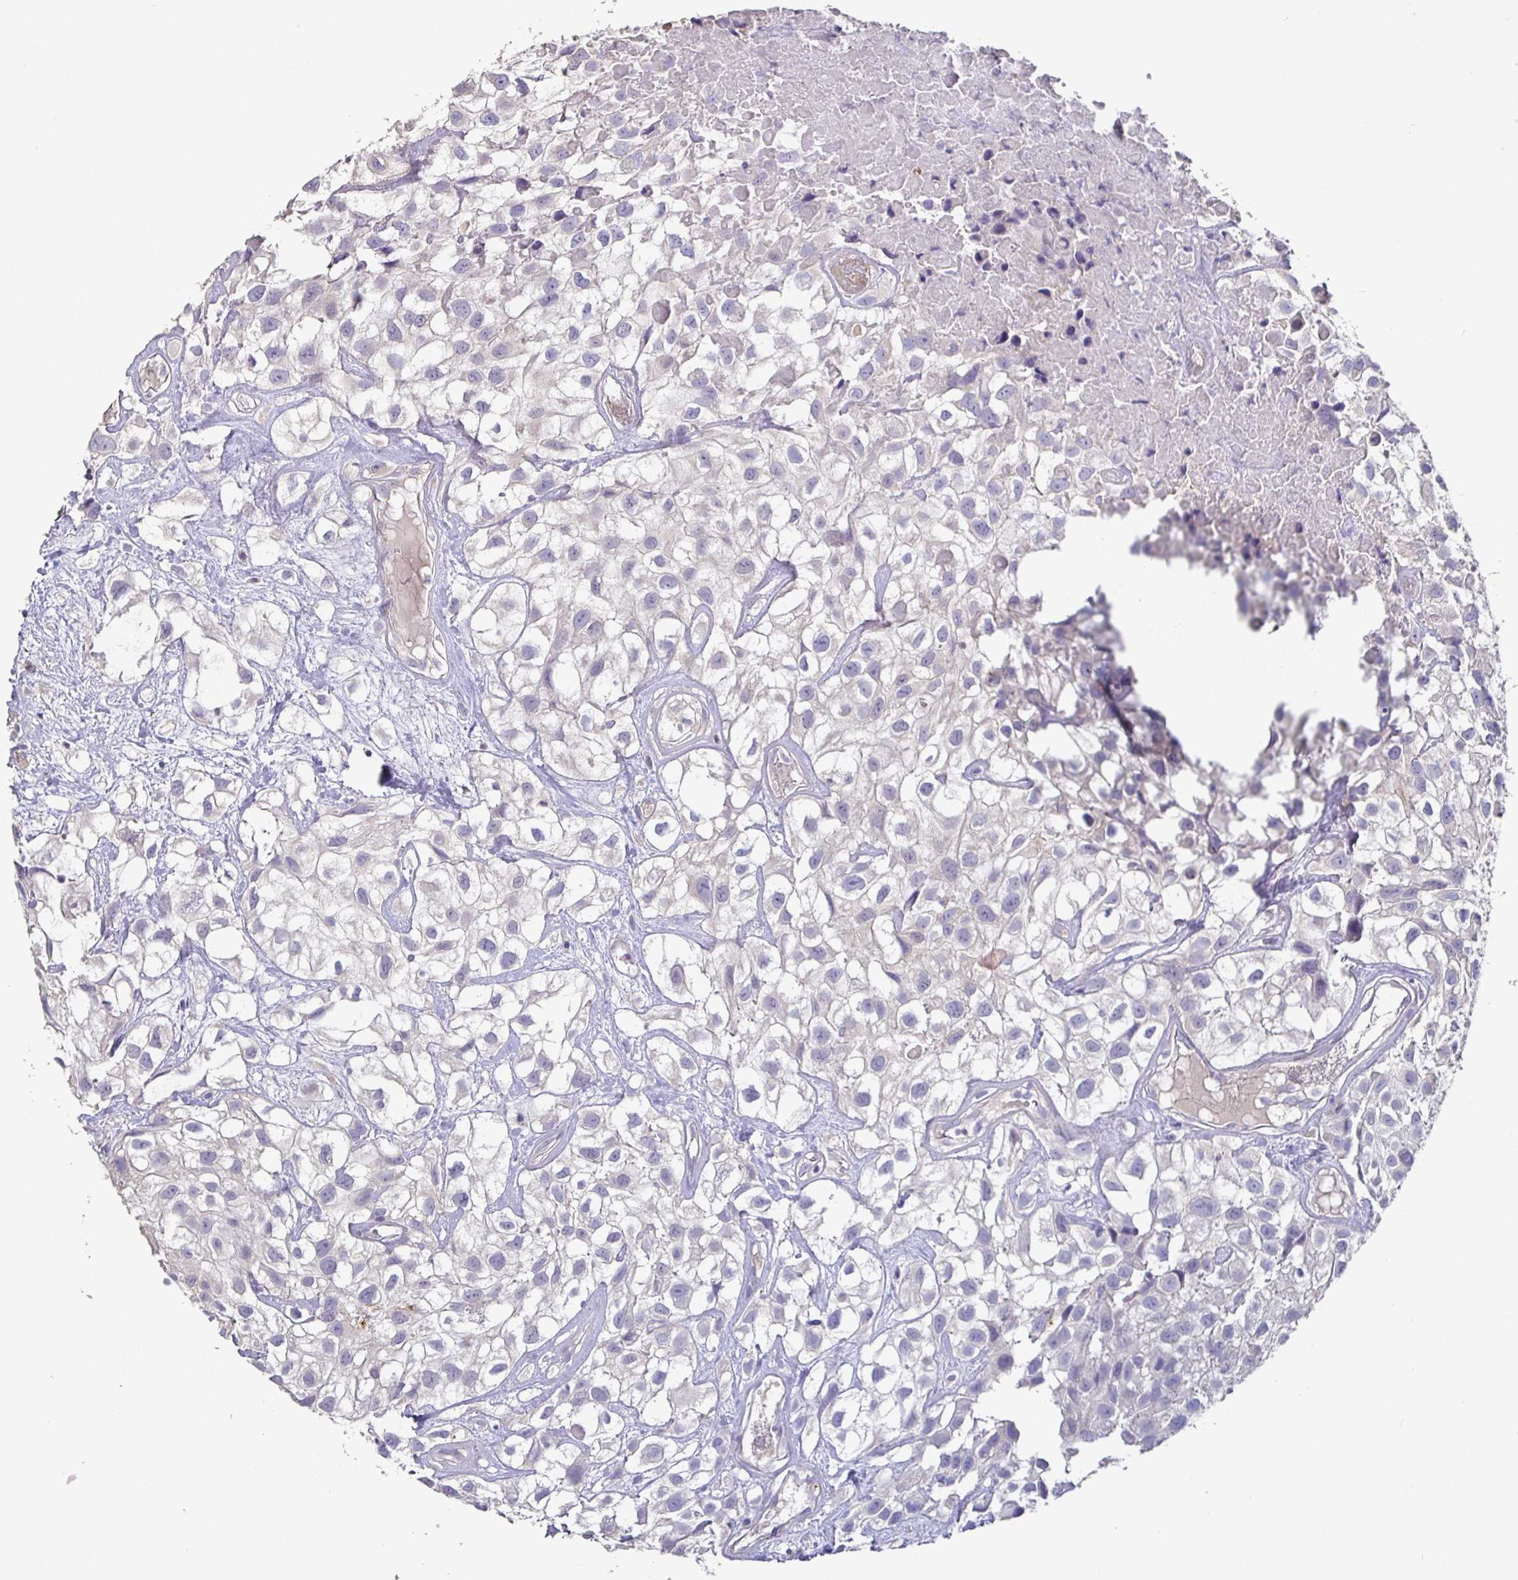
{"staining": {"intensity": "negative", "quantity": "none", "location": "none"}, "tissue": "urothelial cancer", "cell_type": "Tumor cells", "image_type": "cancer", "snomed": [{"axis": "morphology", "description": "Urothelial carcinoma, High grade"}, {"axis": "topography", "description": "Urinary bladder"}], "caption": "Human urothelial cancer stained for a protein using IHC reveals no staining in tumor cells.", "gene": "SHISA4", "patient": {"sex": "male", "age": 56}}